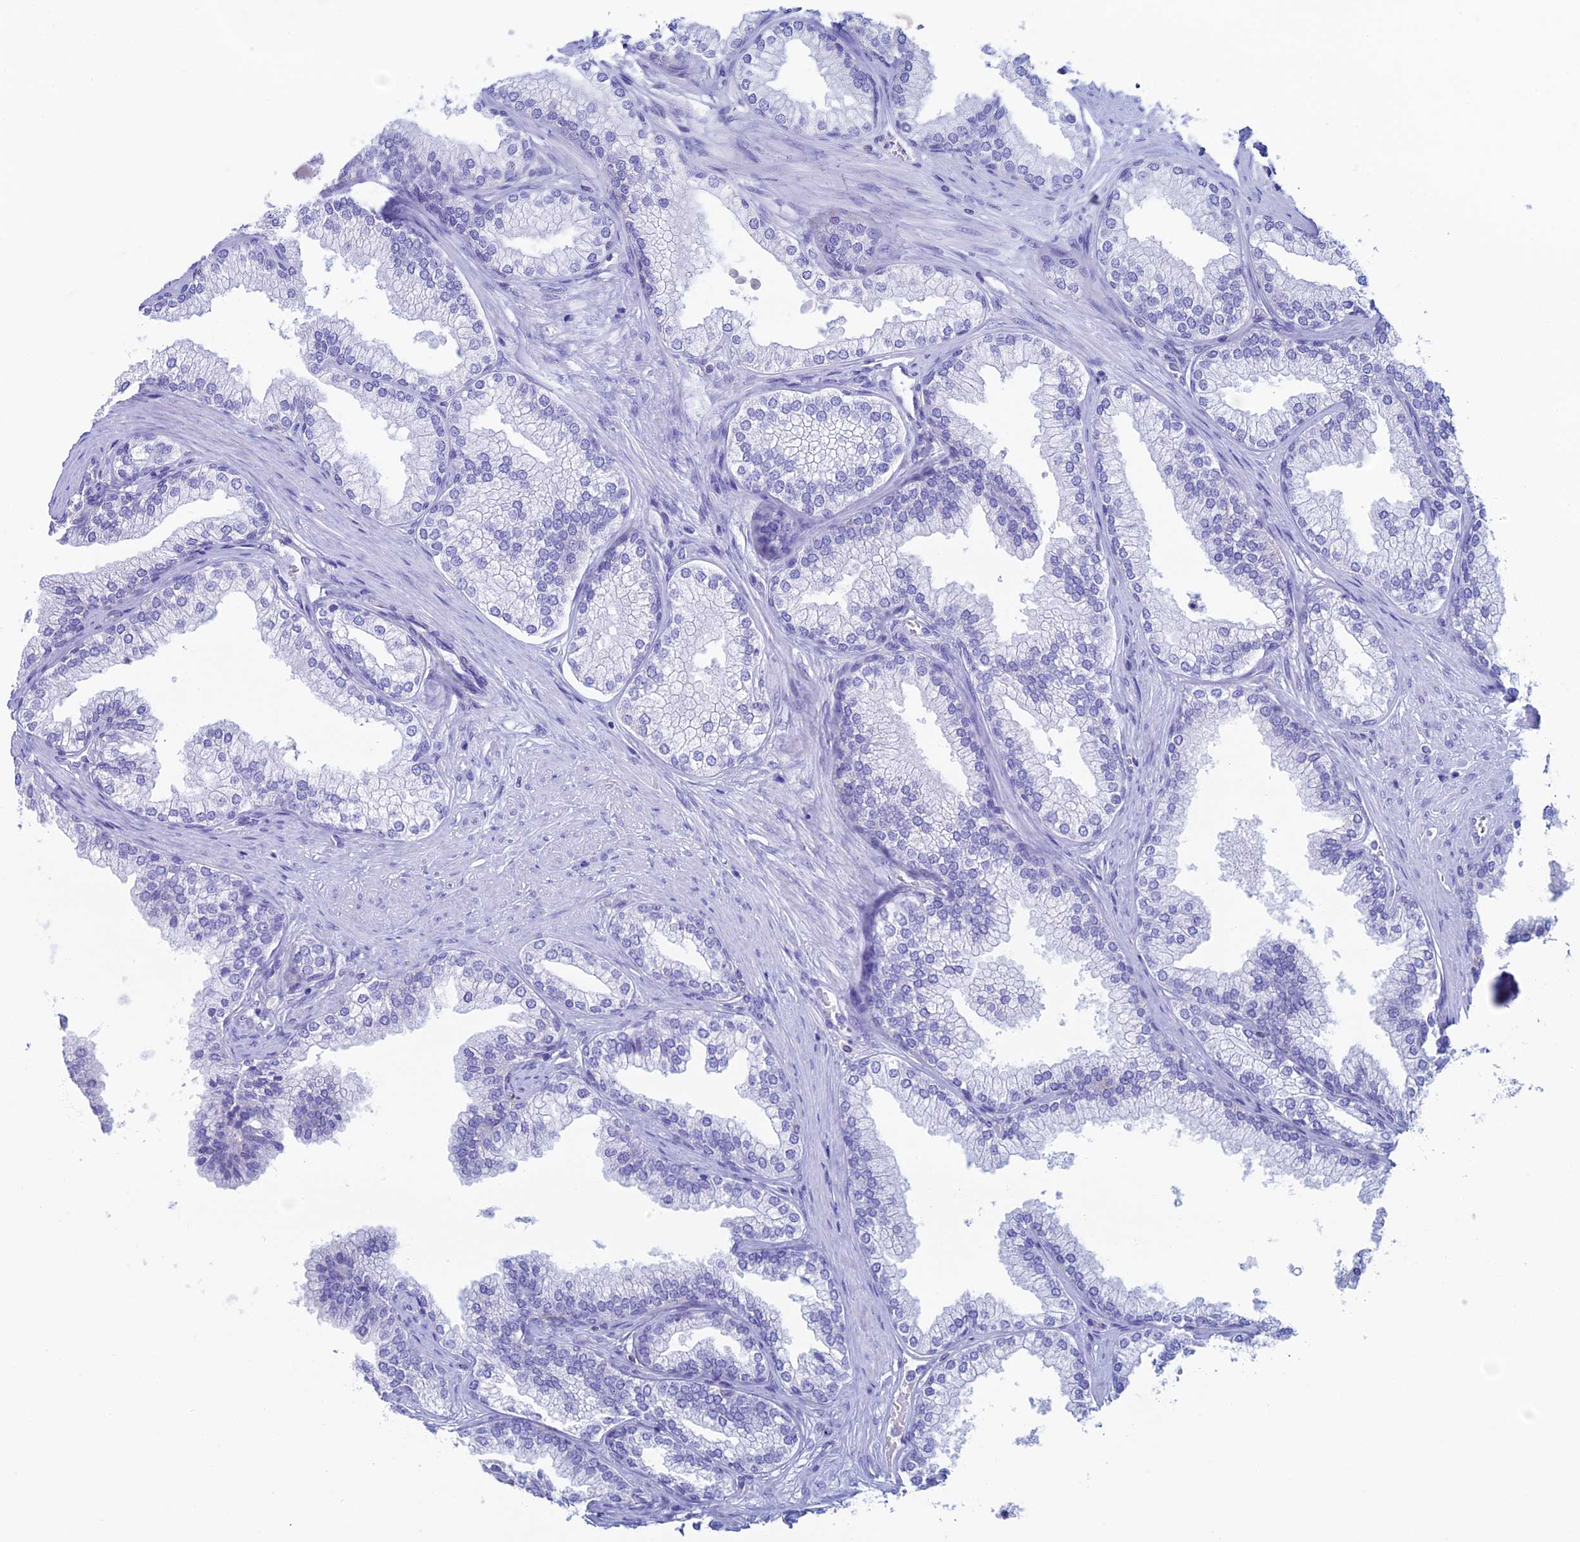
{"staining": {"intensity": "negative", "quantity": "none", "location": "none"}, "tissue": "prostate", "cell_type": "Glandular cells", "image_type": "normal", "snomed": [{"axis": "morphology", "description": "Normal tissue, NOS"}, {"axis": "topography", "description": "Prostate"}], "caption": "Immunohistochemistry photomicrograph of normal prostate stained for a protein (brown), which shows no expression in glandular cells. (Immunohistochemistry (ihc), brightfield microscopy, high magnification).", "gene": "KCNK17", "patient": {"sex": "male", "age": 76}}